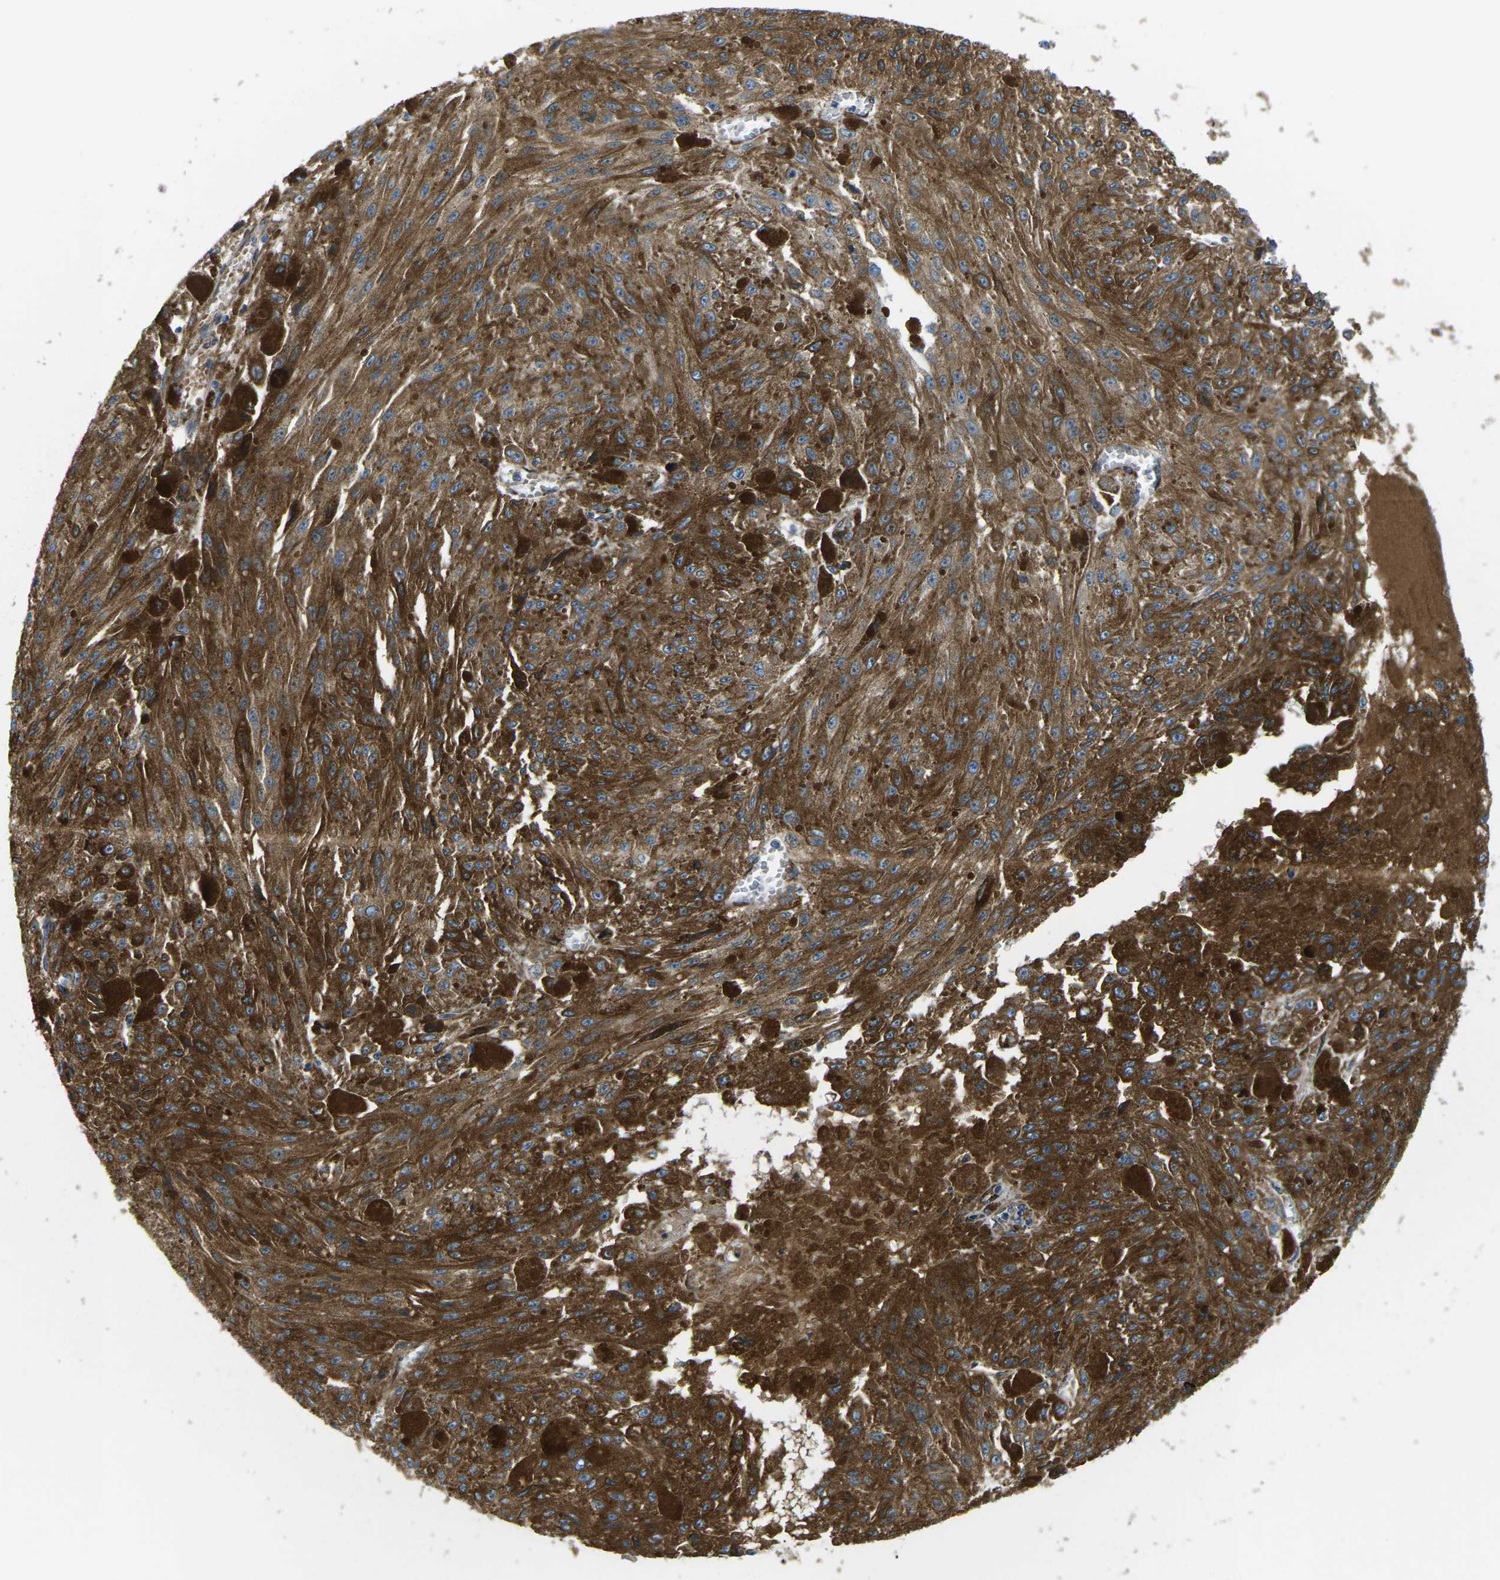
{"staining": {"intensity": "strong", "quantity": ">75%", "location": "cytoplasmic/membranous"}, "tissue": "melanoma", "cell_type": "Tumor cells", "image_type": "cancer", "snomed": [{"axis": "morphology", "description": "Malignant melanoma, NOS"}, {"axis": "topography", "description": "Other"}], "caption": "Protein positivity by immunohistochemistry (IHC) exhibits strong cytoplasmic/membranous positivity in approximately >75% of tumor cells in melanoma. The staining was performed using DAB to visualize the protein expression in brown, while the nuclei were stained in blue with hematoxylin (Magnification: 20x).", "gene": "PDZD8", "patient": {"sex": "male", "age": 79}}